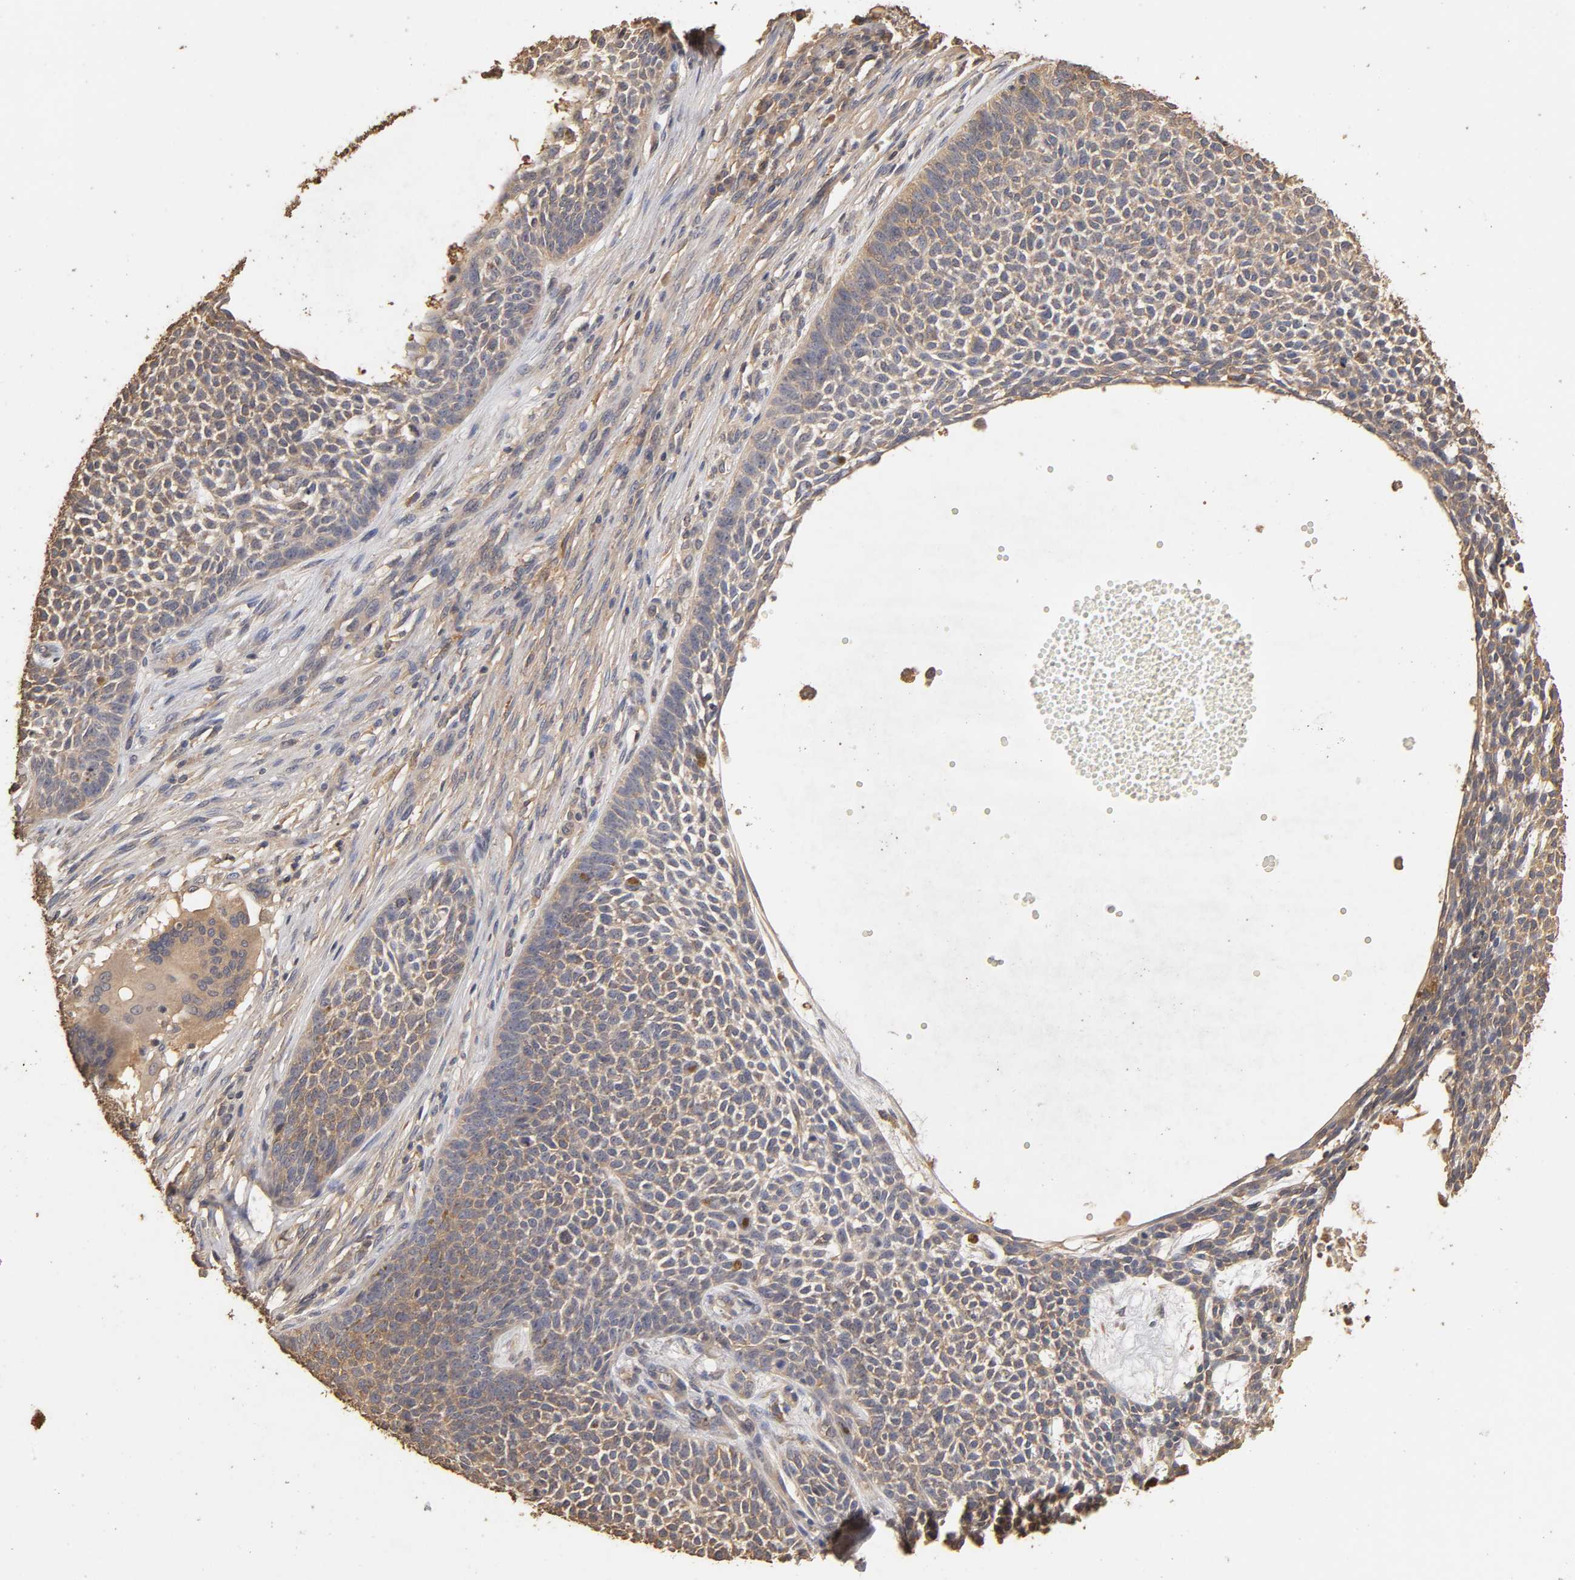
{"staining": {"intensity": "weak", "quantity": ">75%", "location": "cytoplasmic/membranous"}, "tissue": "skin cancer", "cell_type": "Tumor cells", "image_type": "cancer", "snomed": [{"axis": "morphology", "description": "Basal cell carcinoma"}, {"axis": "topography", "description": "Skin"}], "caption": "Immunohistochemical staining of human skin basal cell carcinoma shows low levels of weak cytoplasmic/membranous protein staining in about >75% of tumor cells. Nuclei are stained in blue.", "gene": "VSIG4", "patient": {"sex": "female", "age": 84}}